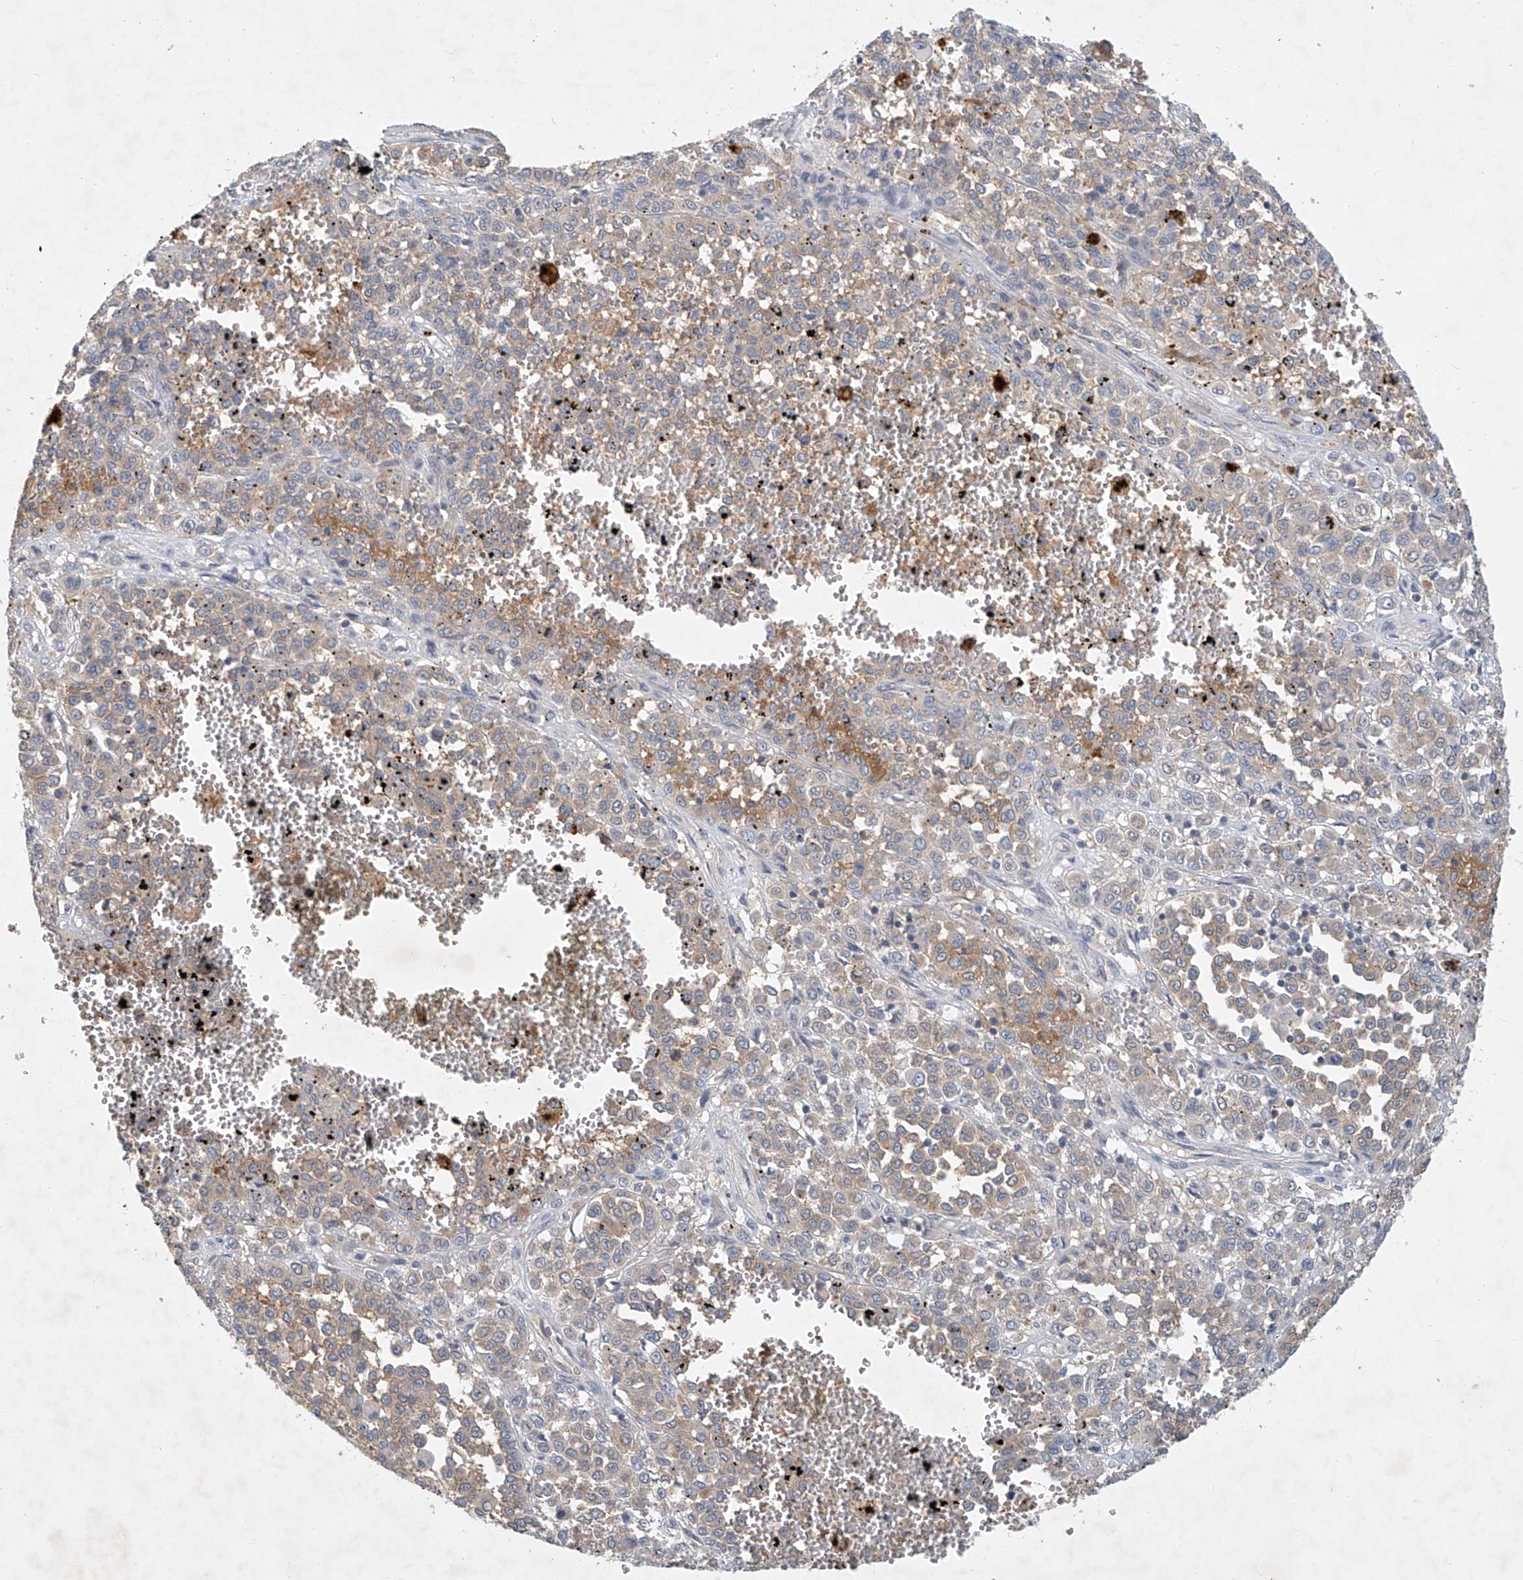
{"staining": {"intensity": "weak", "quantity": "25%-75%", "location": "cytoplasmic/membranous"}, "tissue": "melanoma", "cell_type": "Tumor cells", "image_type": "cancer", "snomed": [{"axis": "morphology", "description": "Malignant melanoma, Metastatic site"}, {"axis": "topography", "description": "Pancreas"}], "caption": "Malignant melanoma (metastatic site) stained with DAB IHC demonstrates low levels of weak cytoplasmic/membranous staining in about 25%-75% of tumor cells.", "gene": "CARMIL1", "patient": {"sex": "female", "age": 30}}